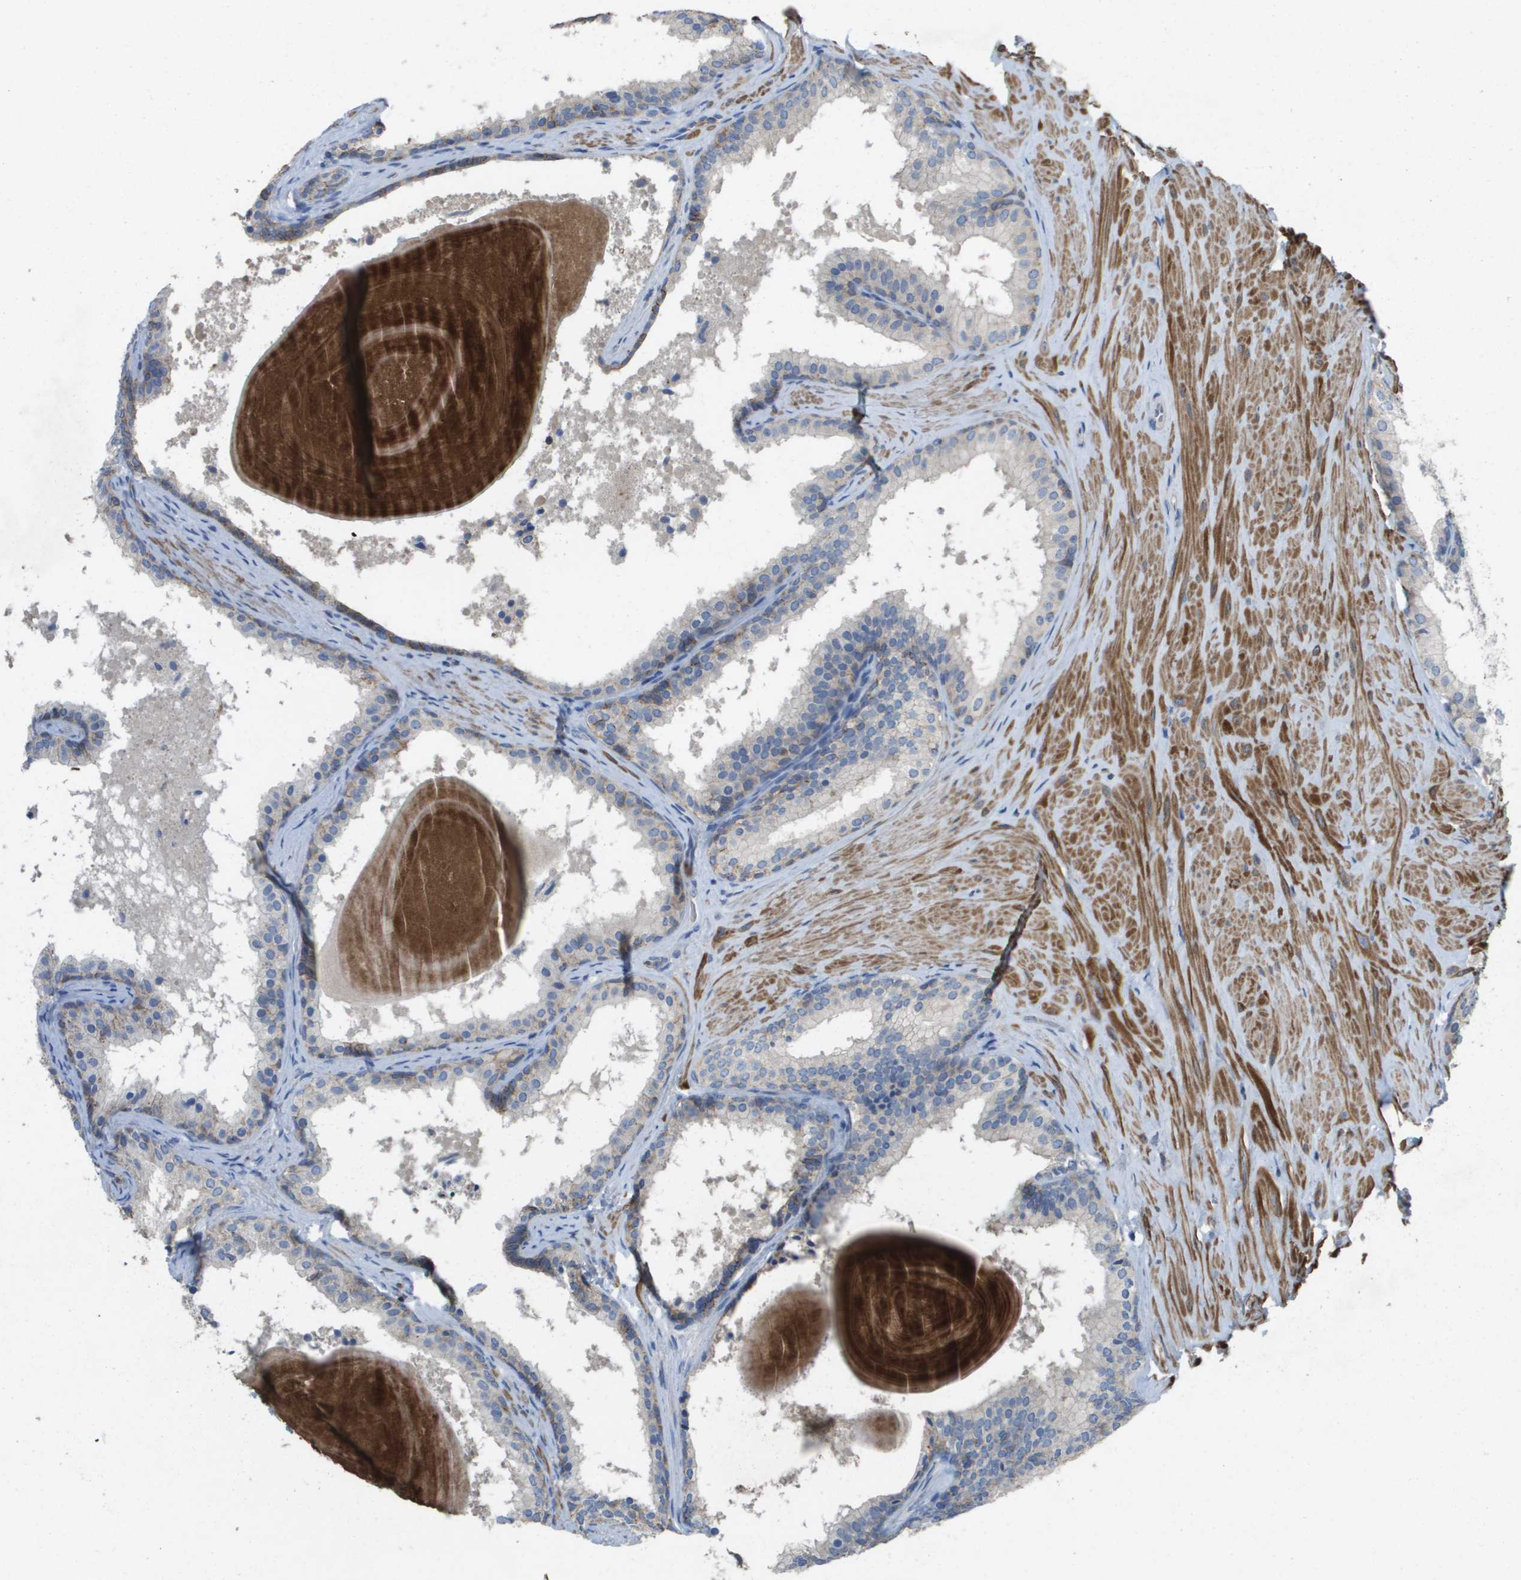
{"staining": {"intensity": "negative", "quantity": "none", "location": "none"}, "tissue": "prostate cancer", "cell_type": "Tumor cells", "image_type": "cancer", "snomed": [{"axis": "morphology", "description": "Adenocarcinoma, Low grade"}, {"axis": "topography", "description": "Prostate"}], "caption": "Immunohistochemical staining of prostate cancer (low-grade adenocarcinoma) demonstrates no significant staining in tumor cells.", "gene": "CLCA4", "patient": {"sex": "male", "age": 69}}